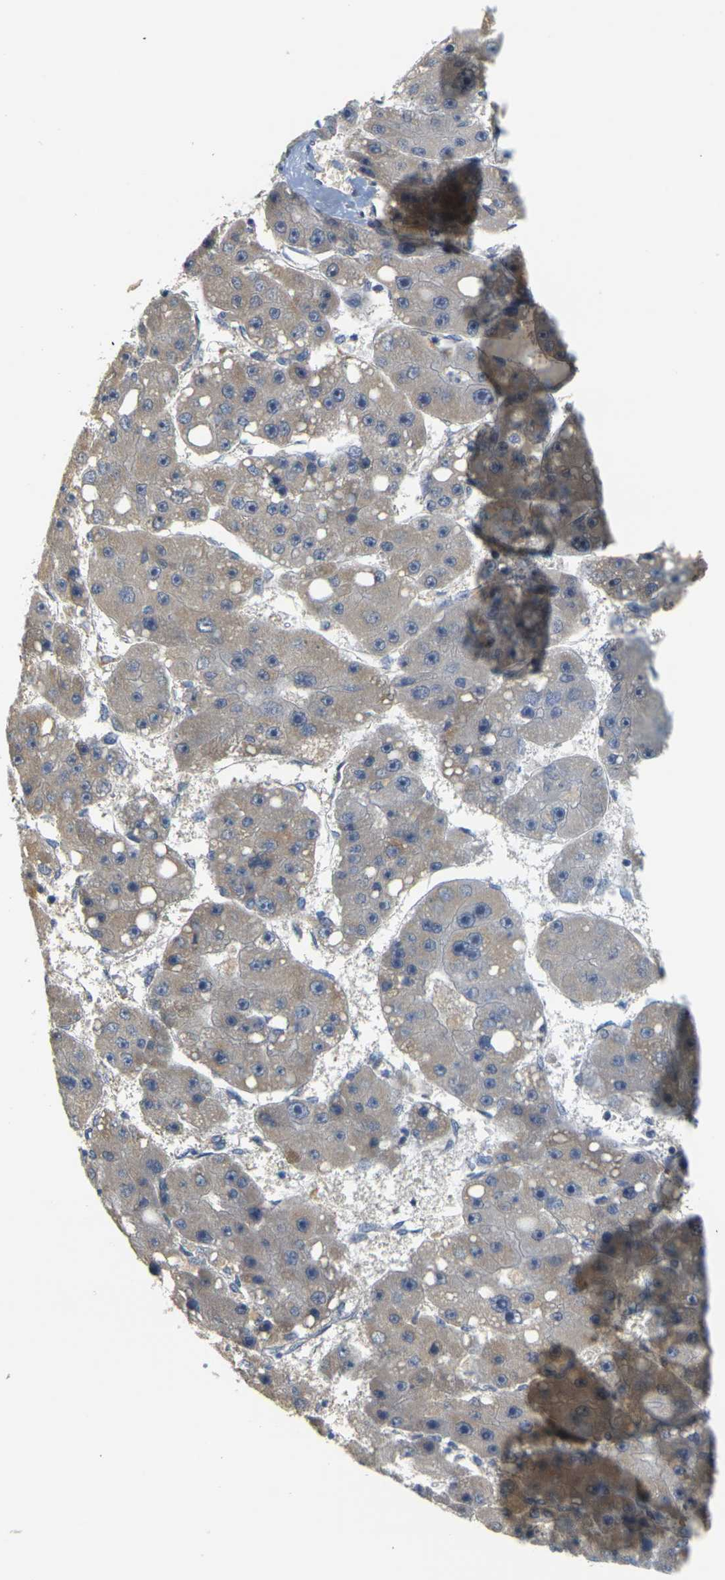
{"staining": {"intensity": "weak", "quantity": "<25%", "location": "cytoplasmic/membranous"}, "tissue": "liver cancer", "cell_type": "Tumor cells", "image_type": "cancer", "snomed": [{"axis": "morphology", "description": "Carcinoma, Hepatocellular, NOS"}, {"axis": "topography", "description": "Liver"}], "caption": "Immunohistochemical staining of human liver hepatocellular carcinoma reveals no significant positivity in tumor cells. (Immunohistochemistry, brightfield microscopy, high magnification).", "gene": "GDAP1", "patient": {"sex": "female", "age": 61}}